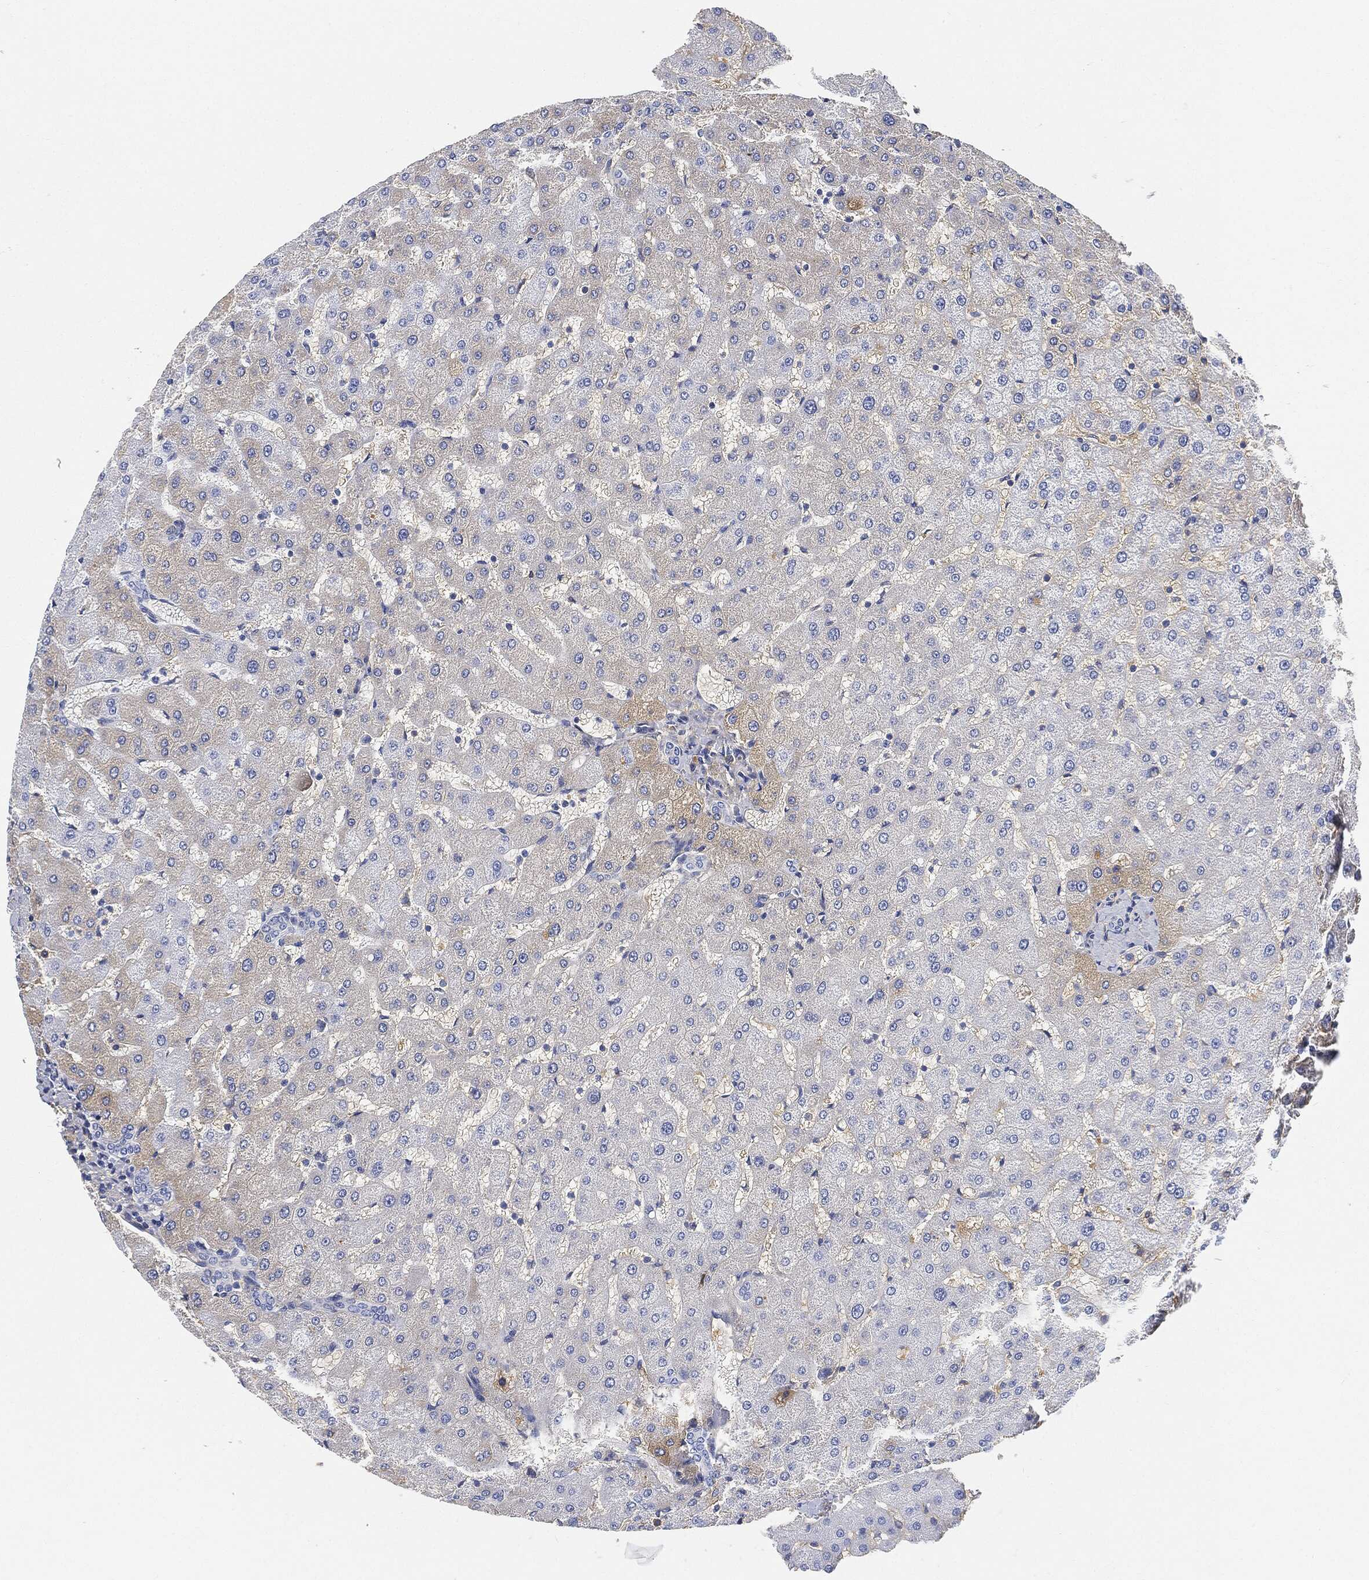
{"staining": {"intensity": "negative", "quantity": "none", "location": "none"}, "tissue": "liver", "cell_type": "Cholangiocytes", "image_type": "normal", "snomed": [{"axis": "morphology", "description": "Normal tissue, NOS"}, {"axis": "topography", "description": "Liver"}], "caption": "IHC micrograph of normal human liver stained for a protein (brown), which demonstrates no expression in cholangiocytes. (DAB (3,3'-diaminobenzidine) IHC, high magnification).", "gene": "IGLV6", "patient": {"sex": "female", "age": 50}}